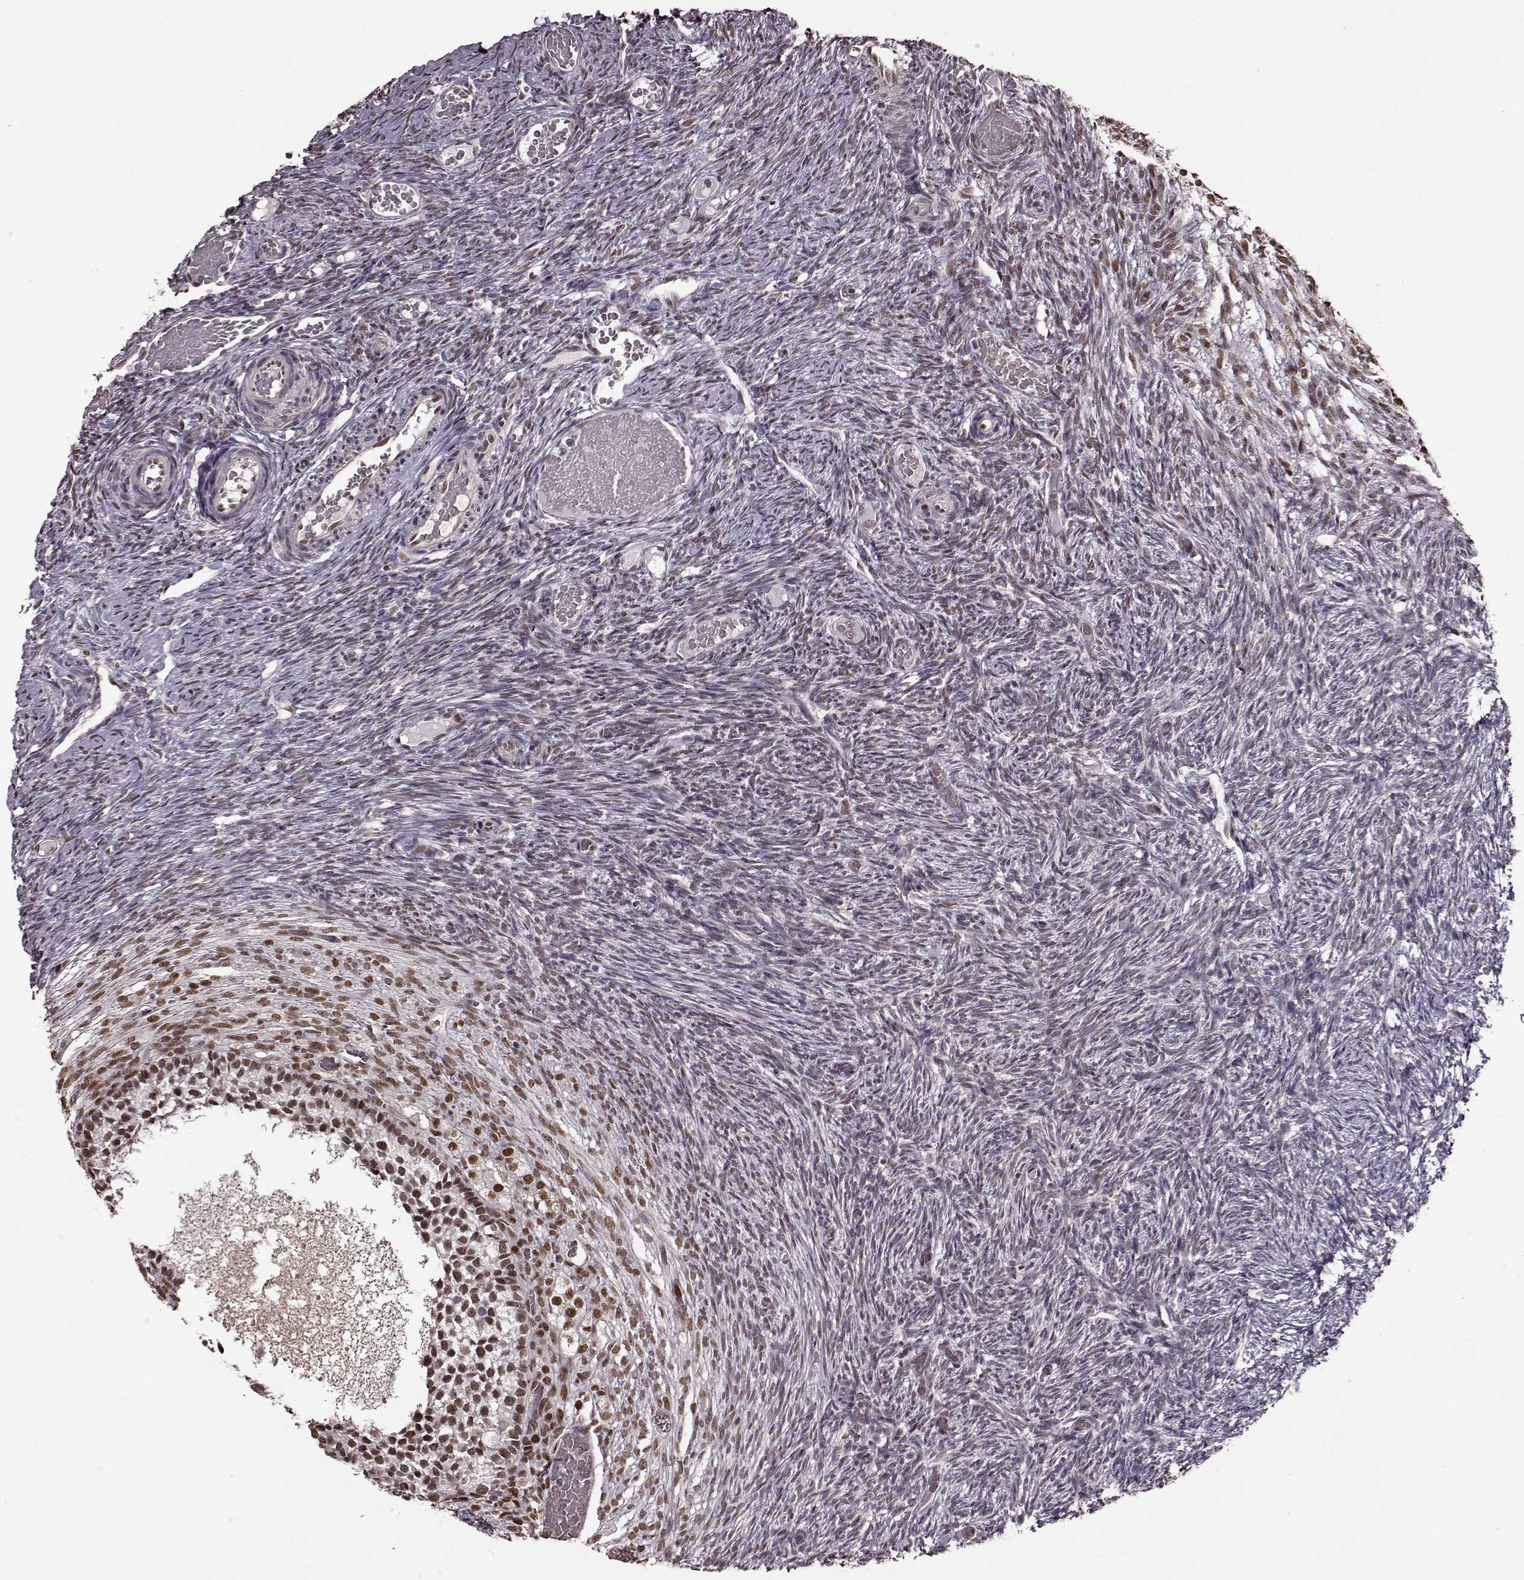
{"staining": {"intensity": "moderate", "quantity": ">75%", "location": "nuclear"}, "tissue": "ovary", "cell_type": "Follicle cells", "image_type": "normal", "snomed": [{"axis": "morphology", "description": "Normal tissue, NOS"}, {"axis": "topography", "description": "Ovary"}], "caption": "Human ovary stained with a brown dye exhibits moderate nuclear positive expression in approximately >75% of follicle cells.", "gene": "FTO", "patient": {"sex": "female", "age": 39}}